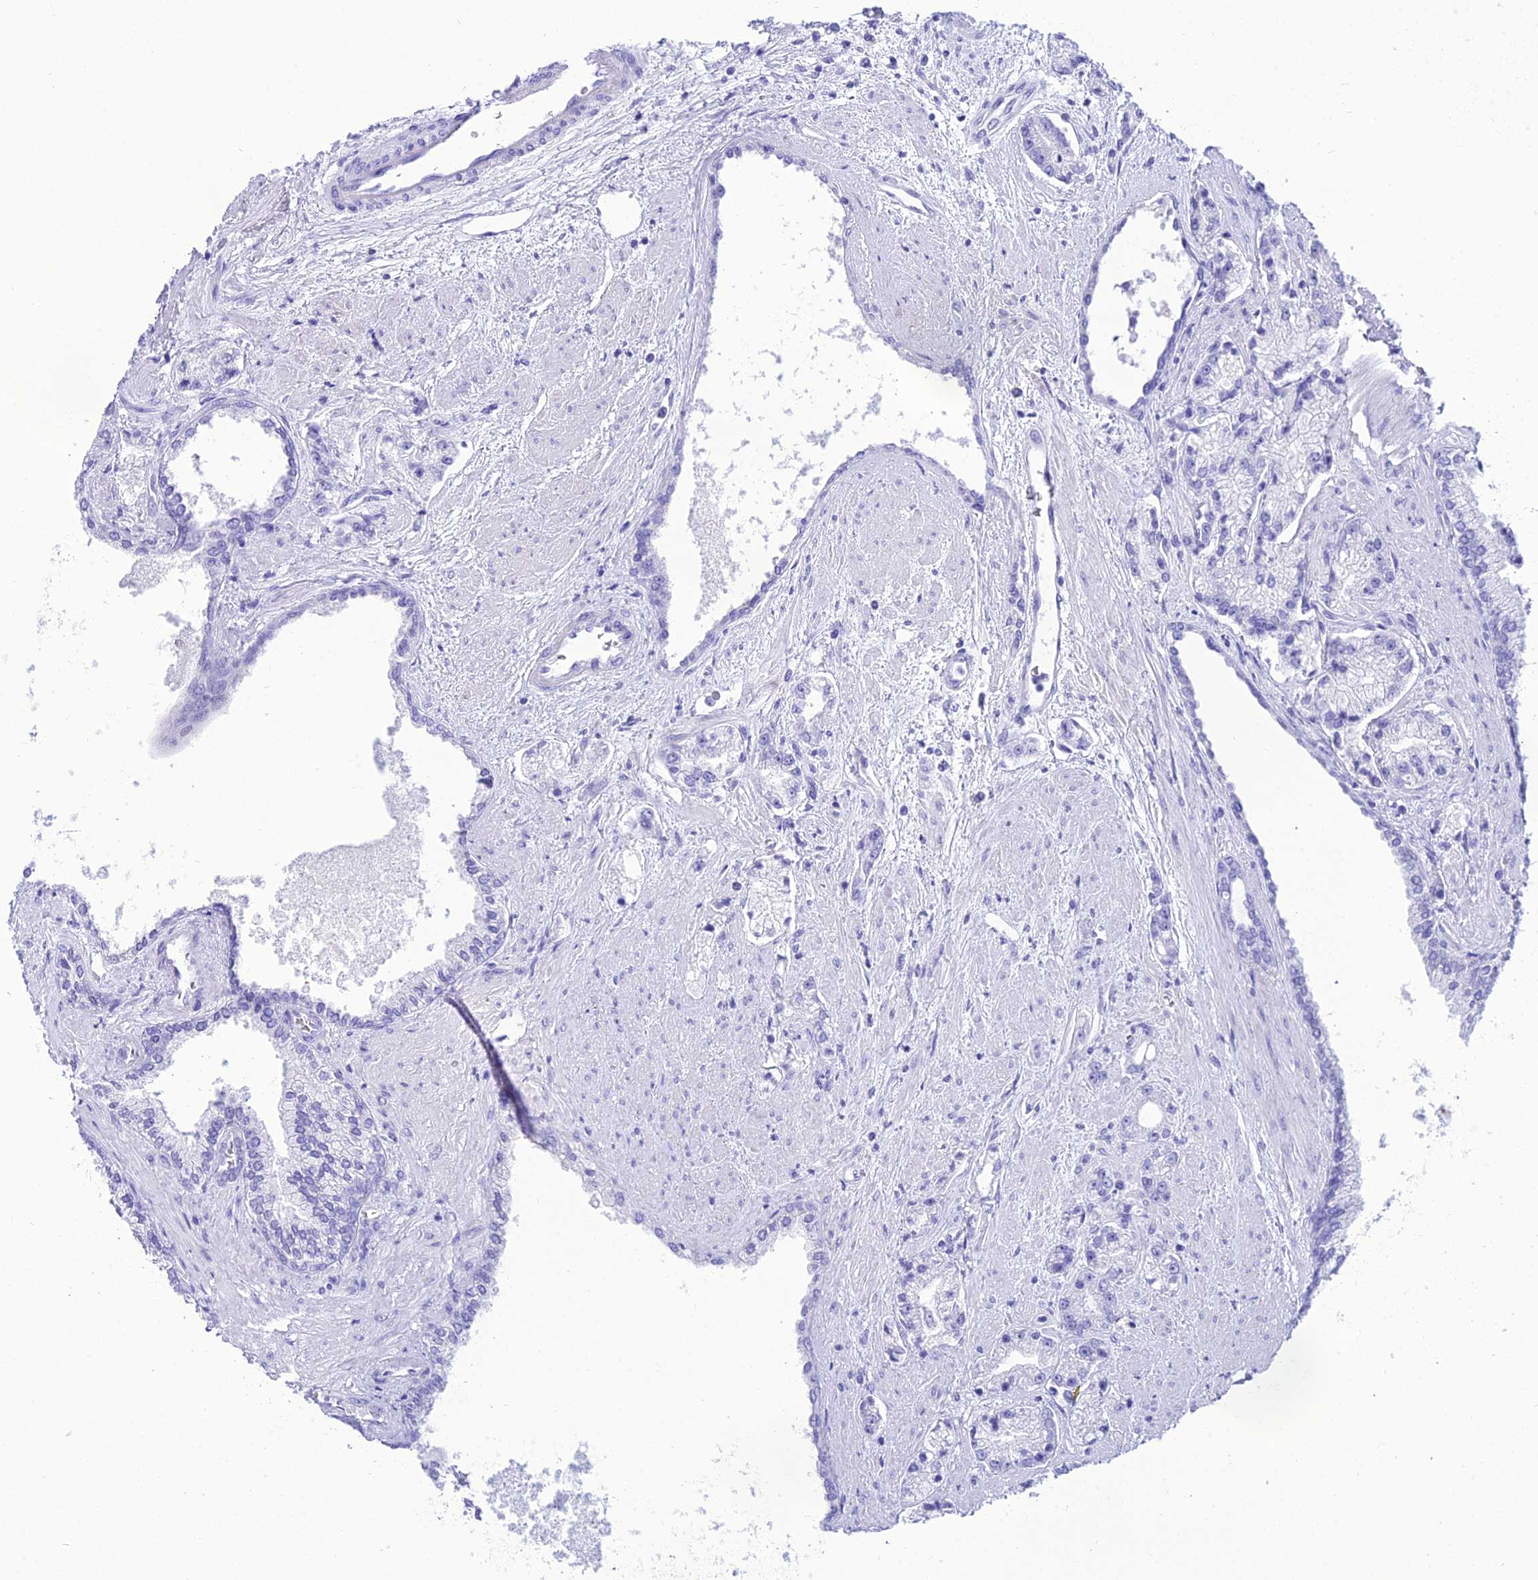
{"staining": {"intensity": "negative", "quantity": "none", "location": "none"}, "tissue": "prostate cancer", "cell_type": "Tumor cells", "image_type": "cancer", "snomed": [{"axis": "morphology", "description": "Adenocarcinoma, High grade"}, {"axis": "topography", "description": "Prostate"}], "caption": "This is a photomicrograph of immunohistochemistry staining of prostate cancer, which shows no expression in tumor cells.", "gene": "PNMA5", "patient": {"sex": "male", "age": 67}}